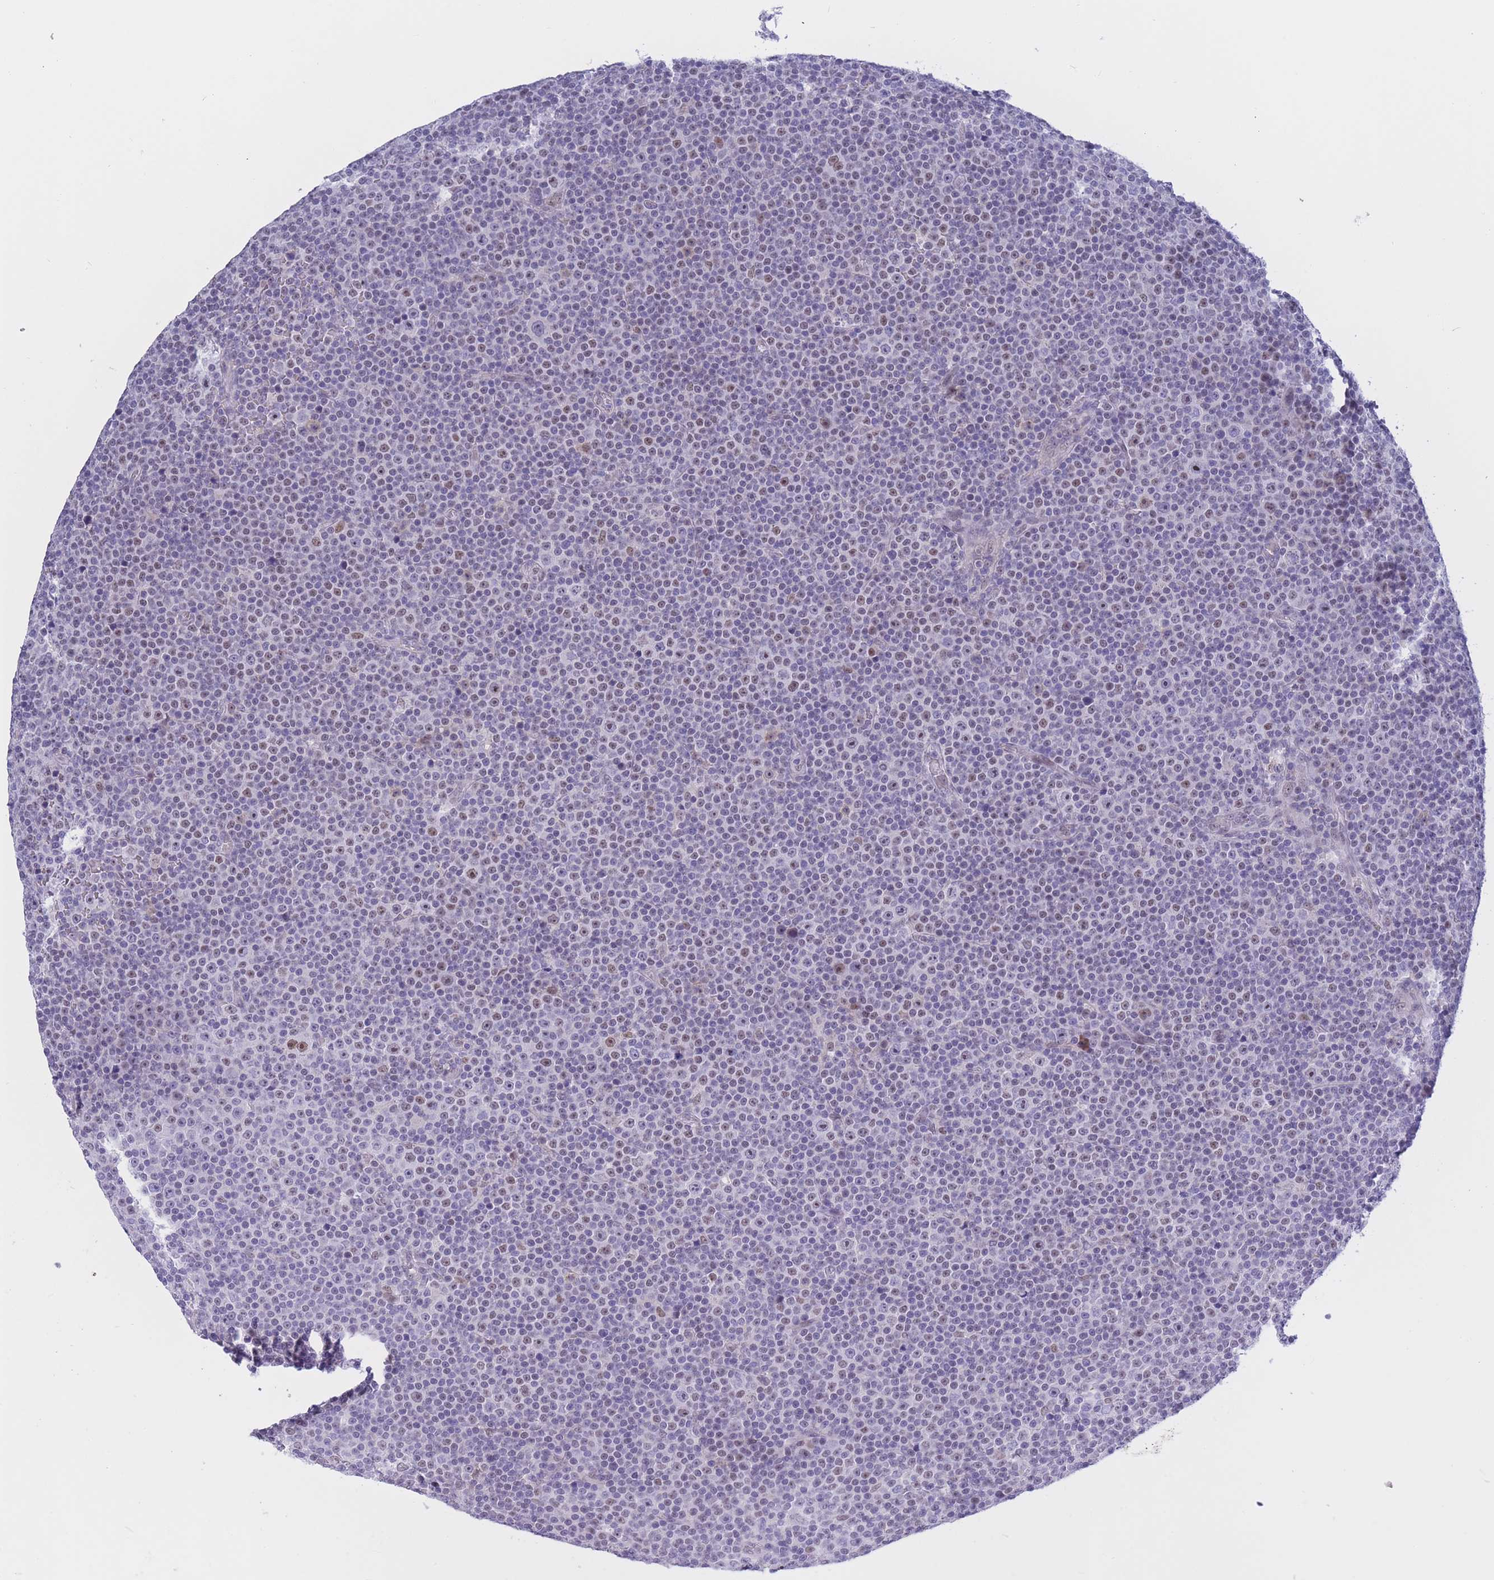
{"staining": {"intensity": "negative", "quantity": "none", "location": "none"}, "tissue": "lymphoma", "cell_type": "Tumor cells", "image_type": "cancer", "snomed": [{"axis": "morphology", "description": "Malignant lymphoma, non-Hodgkin's type, Low grade"}, {"axis": "topography", "description": "Lymph node"}], "caption": "Malignant lymphoma, non-Hodgkin's type (low-grade) stained for a protein using immunohistochemistry (IHC) exhibits no staining tumor cells.", "gene": "BOP1", "patient": {"sex": "female", "age": 67}}